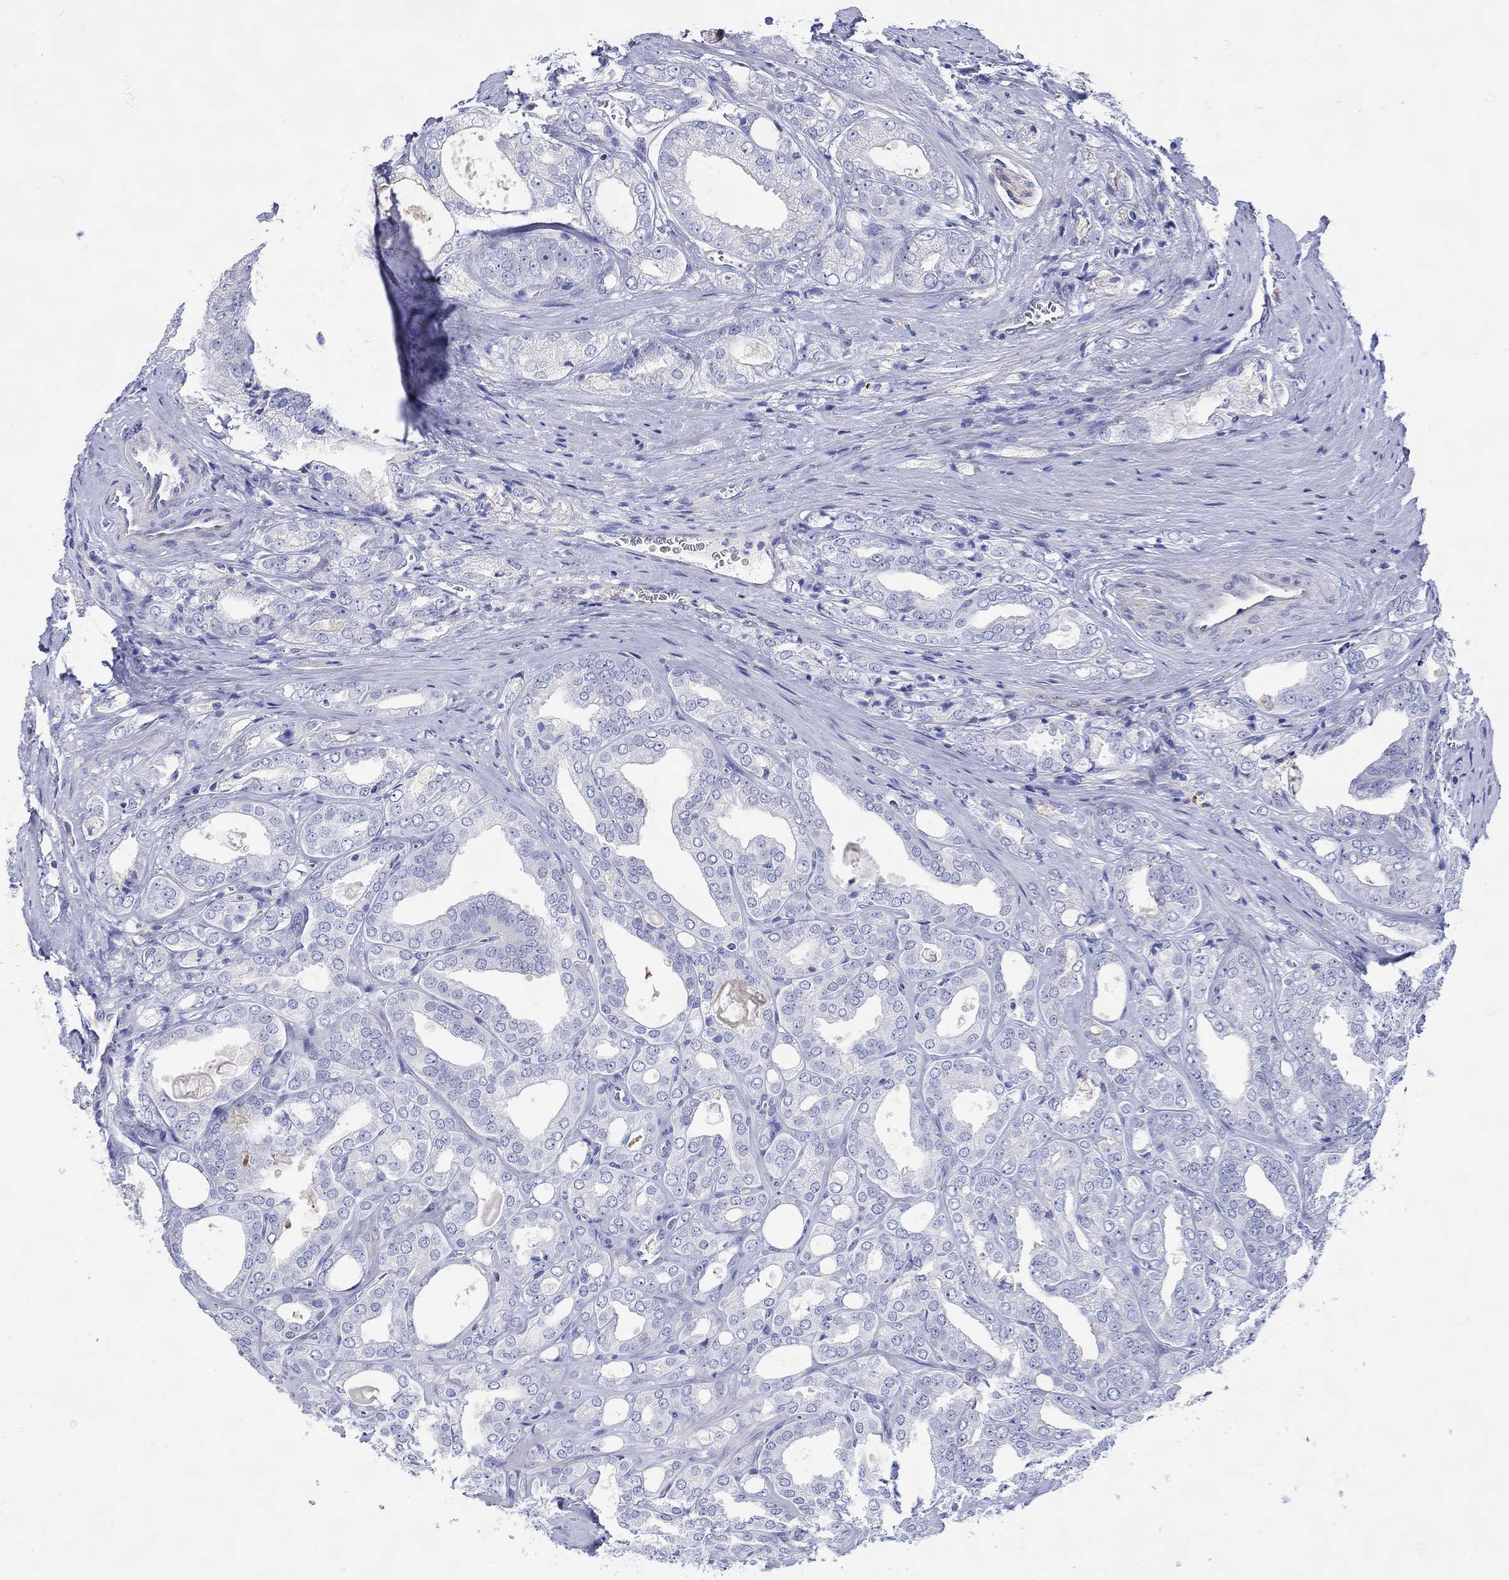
{"staining": {"intensity": "negative", "quantity": "none", "location": "none"}, "tissue": "prostate cancer", "cell_type": "Tumor cells", "image_type": "cancer", "snomed": [{"axis": "morphology", "description": "Adenocarcinoma, NOS"}, {"axis": "morphology", "description": "Adenocarcinoma, High grade"}, {"axis": "topography", "description": "Prostate"}], "caption": "There is no significant staining in tumor cells of prostate adenocarcinoma.", "gene": "ANKMY1", "patient": {"sex": "male", "age": 70}}